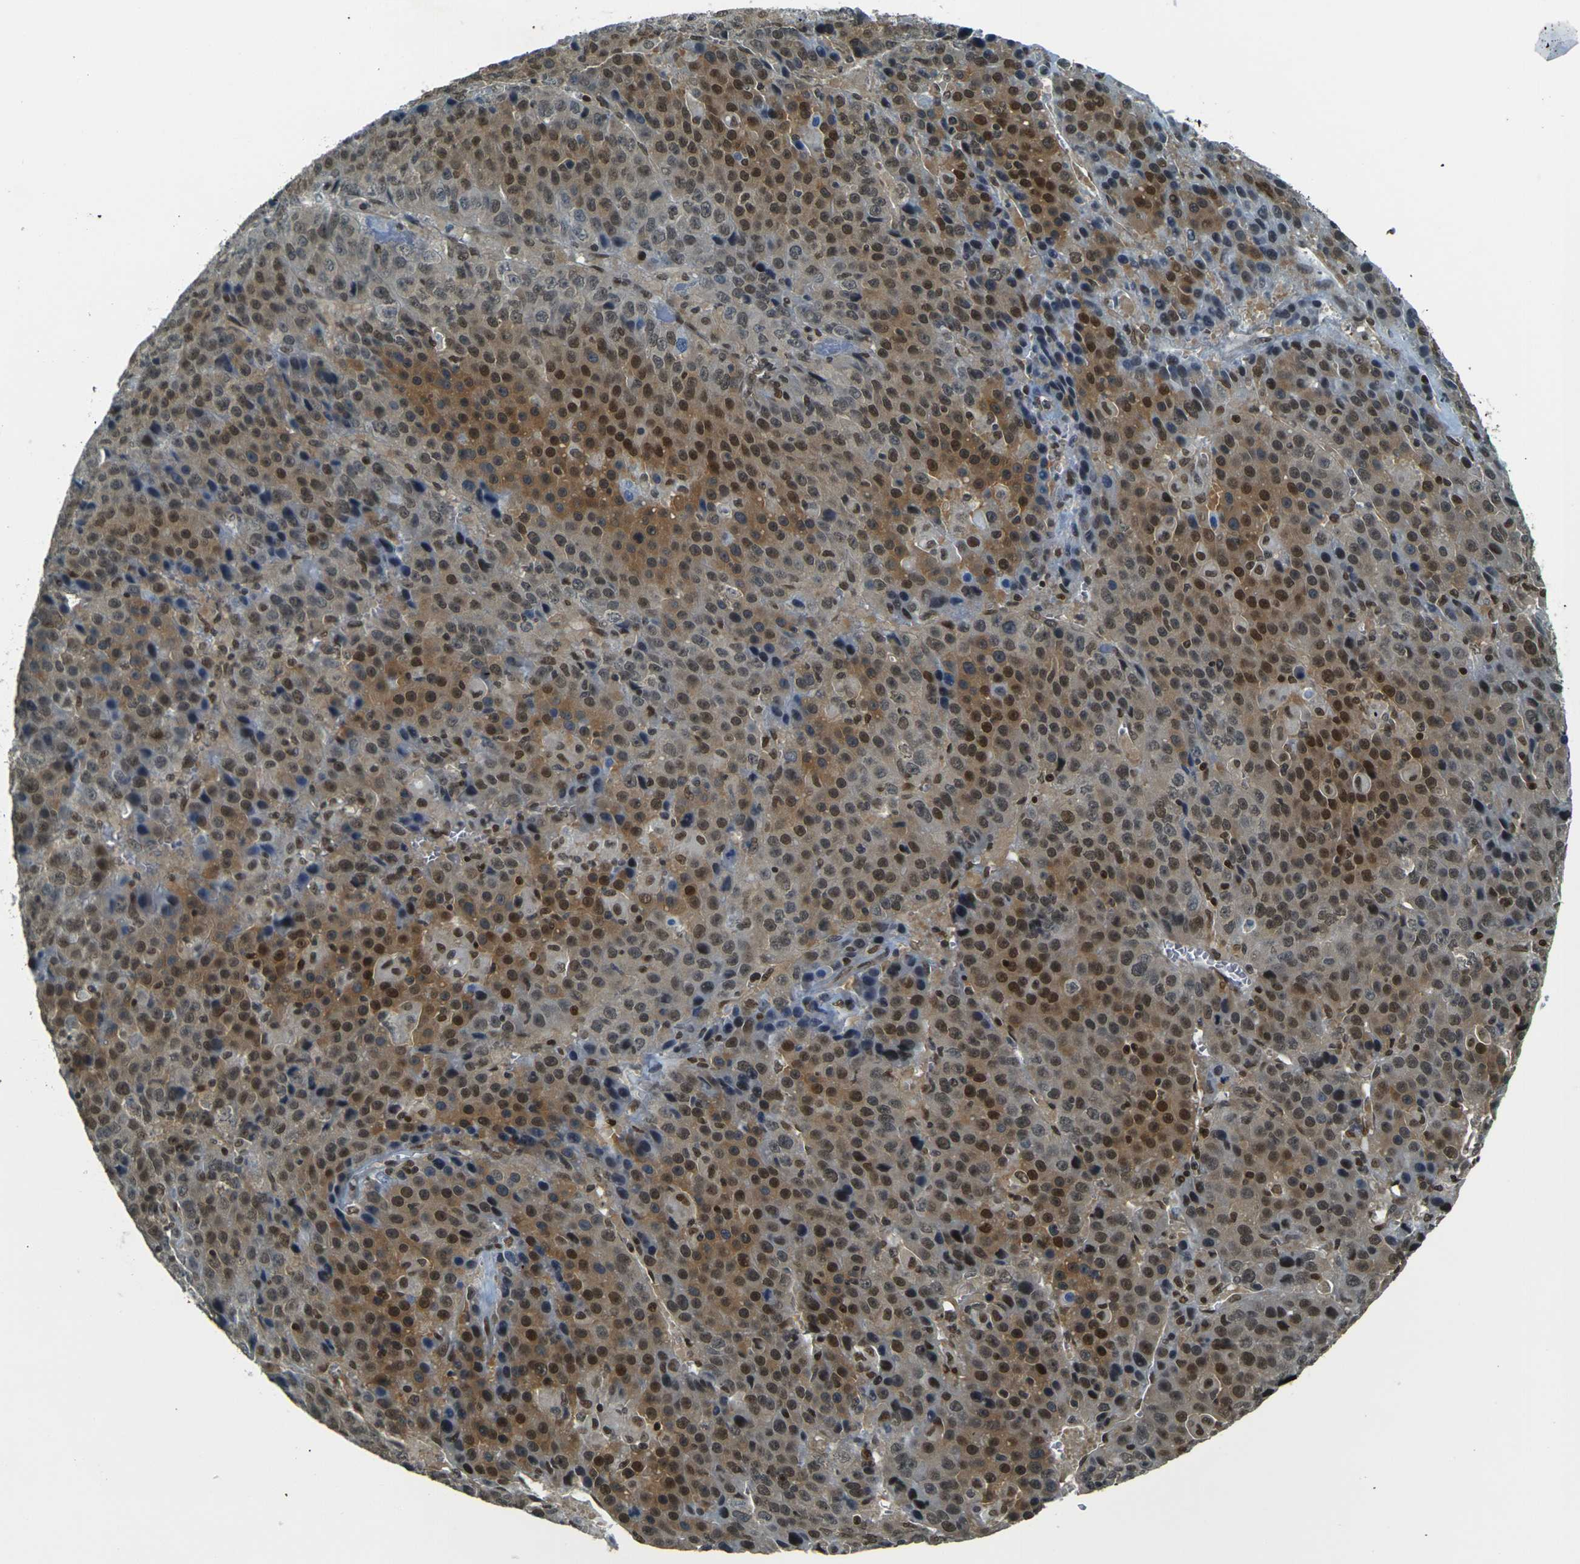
{"staining": {"intensity": "moderate", "quantity": ">75%", "location": "nuclear"}, "tissue": "liver cancer", "cell_type": "Tumor cells", "image_type": "cancer", "snomed": [{"axis": "morphology", "description": "Carcinoma, Hepatocellular, NOS"}, {"axis": "topography", "description": "Liver"}], "caption": "Liver cancer stained for a protein (brown) reveals moderate nuclear positive staining in approximately >75% of tumor cells.", "gene": "NHEJ1", "patient": {"sex": "female", "age": 53}}